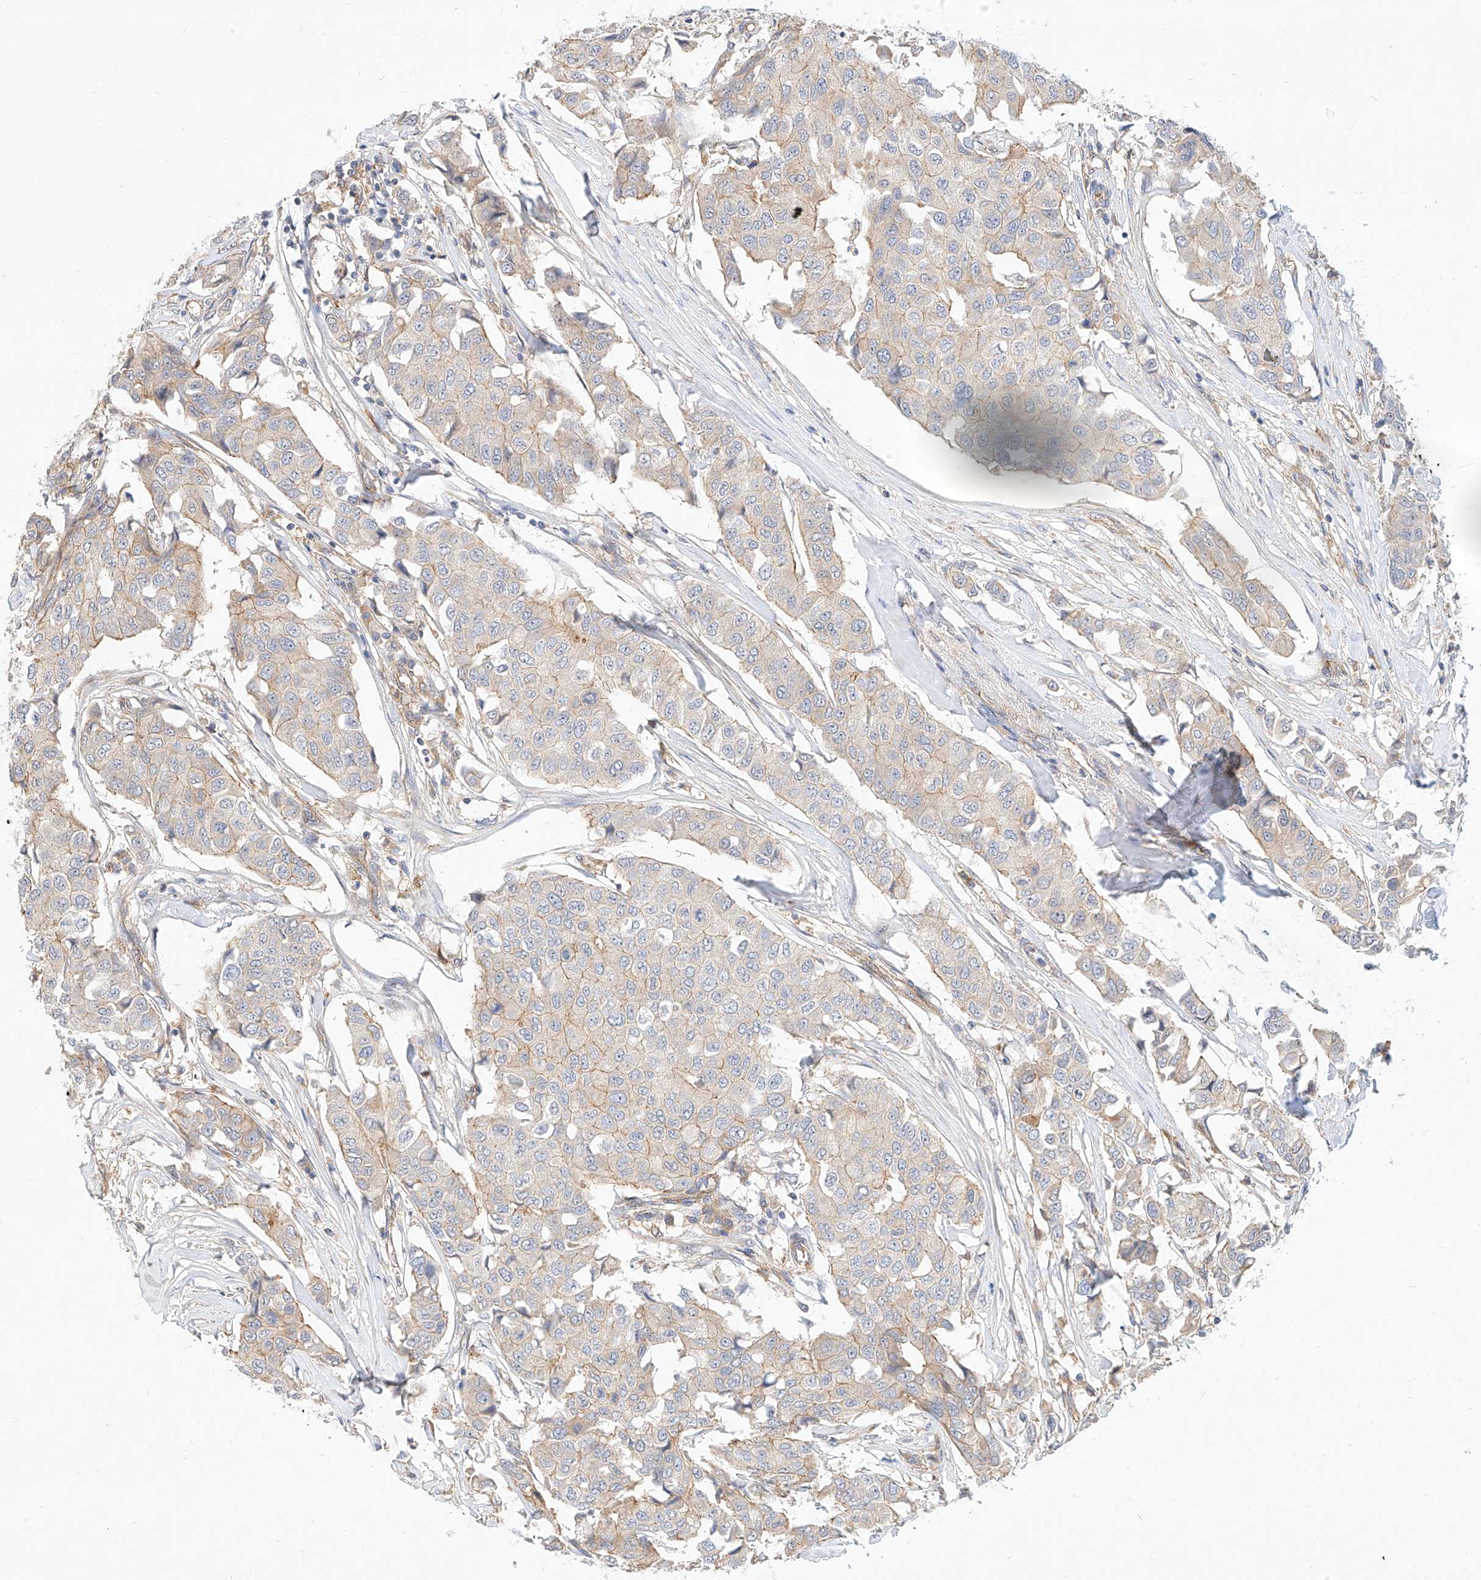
{"staining": {"intensity": "weak", "quantity": "25%-75%", "location": "cytoplasmic/membranous"}, "tissue": "breast cancer", "cell_type": "Tumor cells", "image_type": "cancer", "snomed": [{"axis": "morphology", "description": "Duct carcinoma"}, {"axis": "topography", "description": "Breast"}], "caption": "Protein expression analysis of human breast invasive ductal carcinoma reveals weak cytoplasmic/membranous staining in about 25%-75% of tumor cells.", "gene": "NFAM1", "patient": {"sex": "female", "age": 80}}